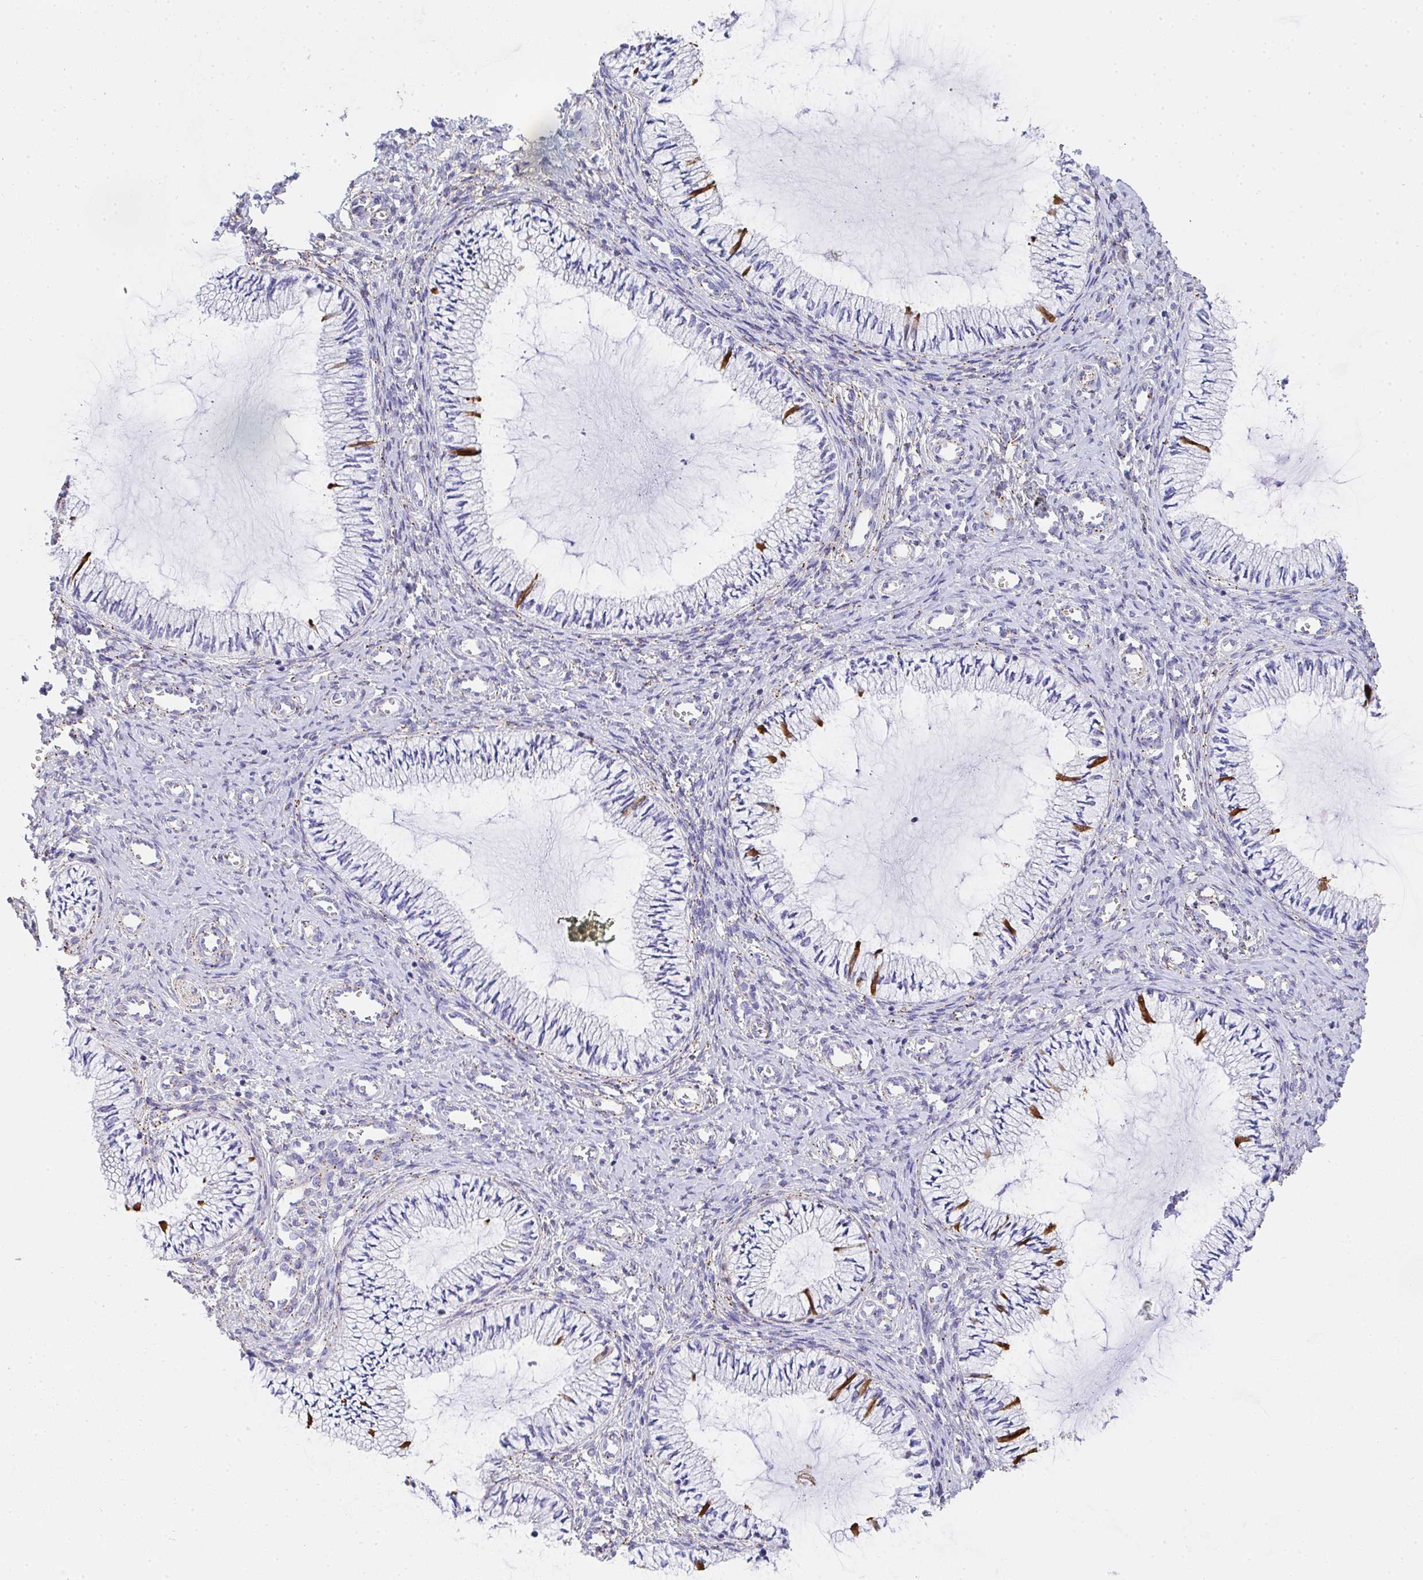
{"staining": {"intensity": "strong", "quantity": "<25%", "location": "cytoplasmic/membranous"}, "tissue": "cervix", "cell_type": "Glandular cells", "image_type": "normal", "snomed": [{"axis": "morphology", "description": "Normal tissue, NOS"}, {"axis": "topography", "description": "Cervix"}], "caption": "Immunohistochemical staining of benign cervix demonstrates strong cytoplasmic/membranous protein positivity in approximately <25% of glandular cells. (DAB = brown stain, brightfield microscopy at high magnification).", "gene": "TNFAIP8", "patient": {"sex": "female", "age": 24}}